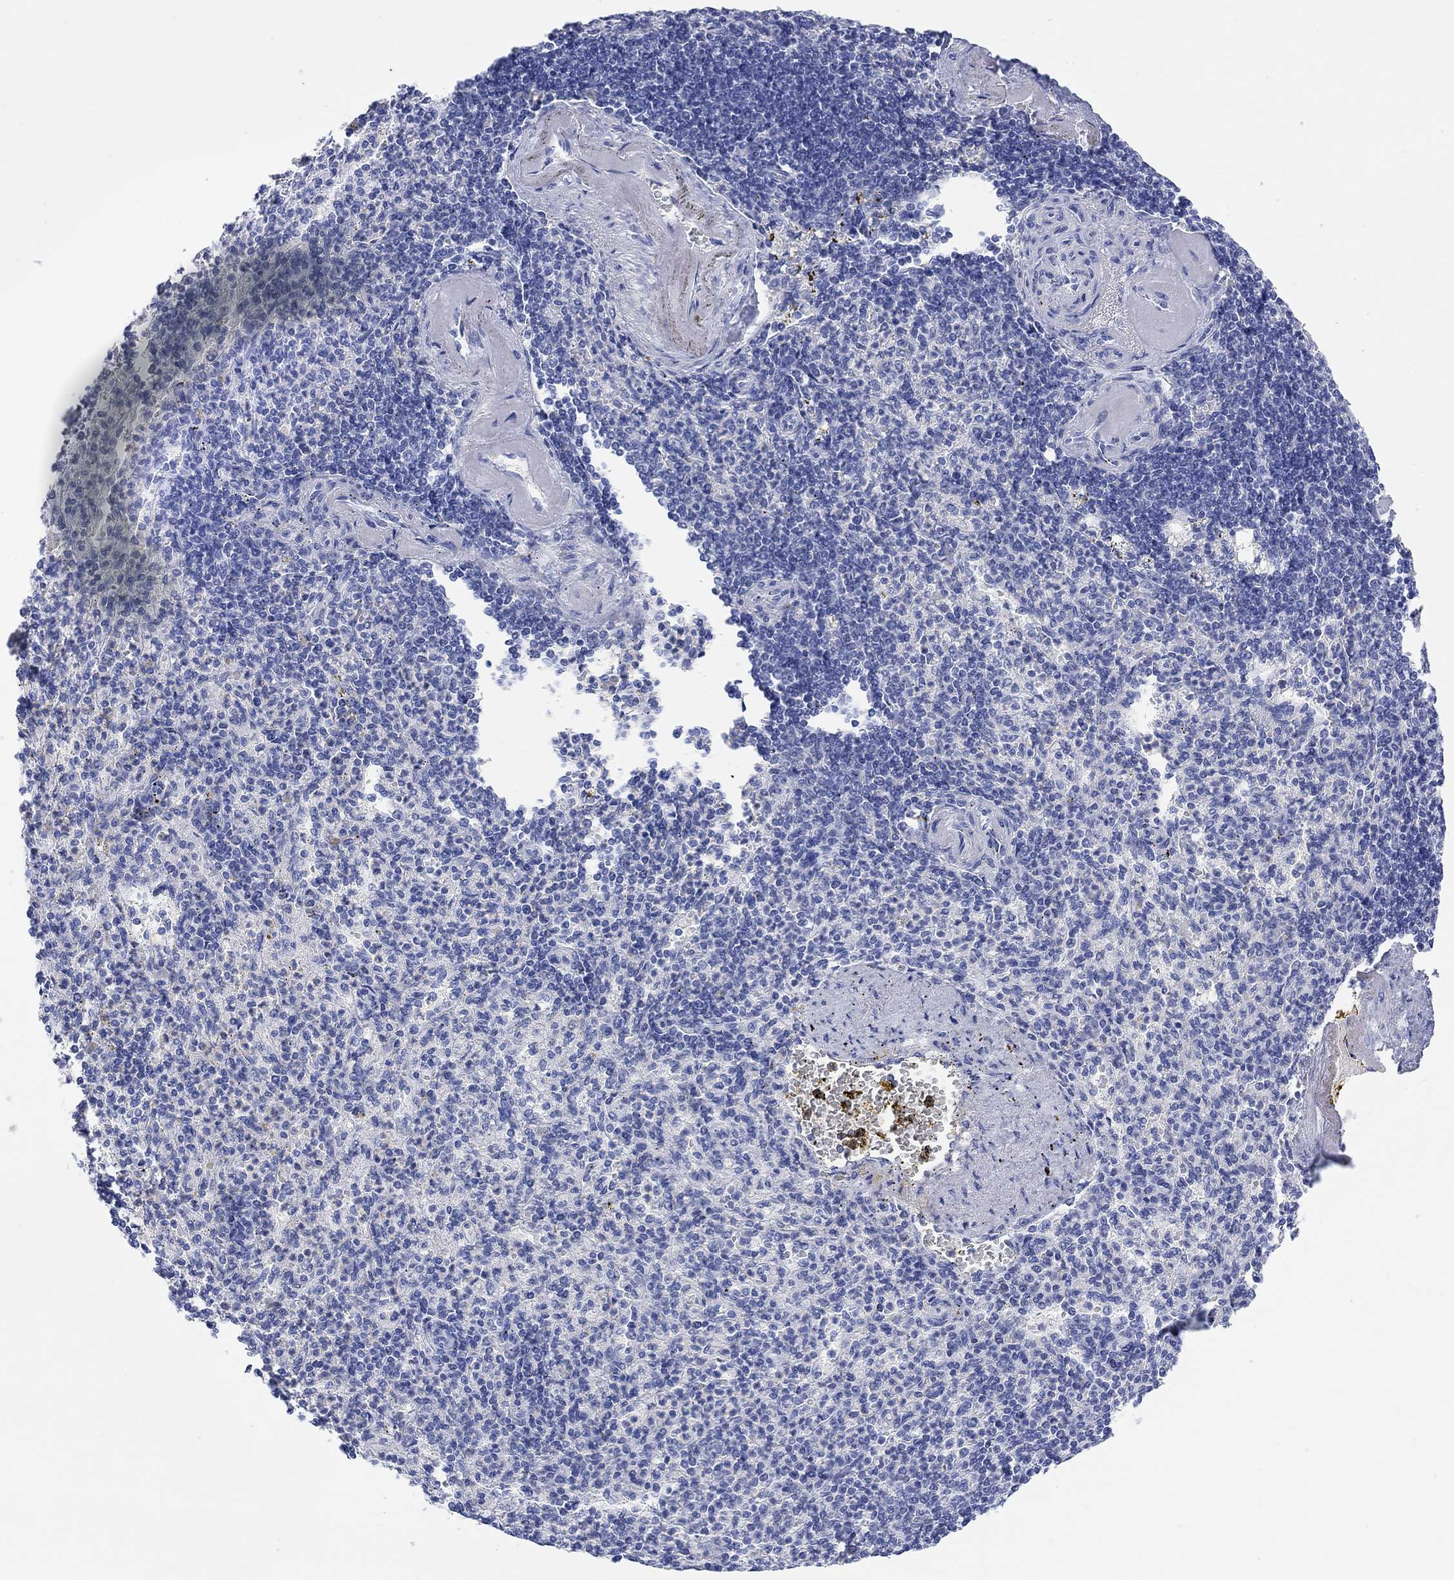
{"staining": {"intensity": "negative", "quantity": "none", "location": "none"}, "tissue": "spleen", "cell_type": "Cells in red pulp", "image_type": "normal", "snomed": [{"axis": "morphology", "description": "Normal tissue, NOS"}, {"axis": "topography", "description": "Spleen"}], "caption": "Spleen stained for a protein using immunohistochemistry (IHC) displays no positivity cells in red pulp.", "gene": "XIRP2", "patient": {"sex": "female", "age": 74}}